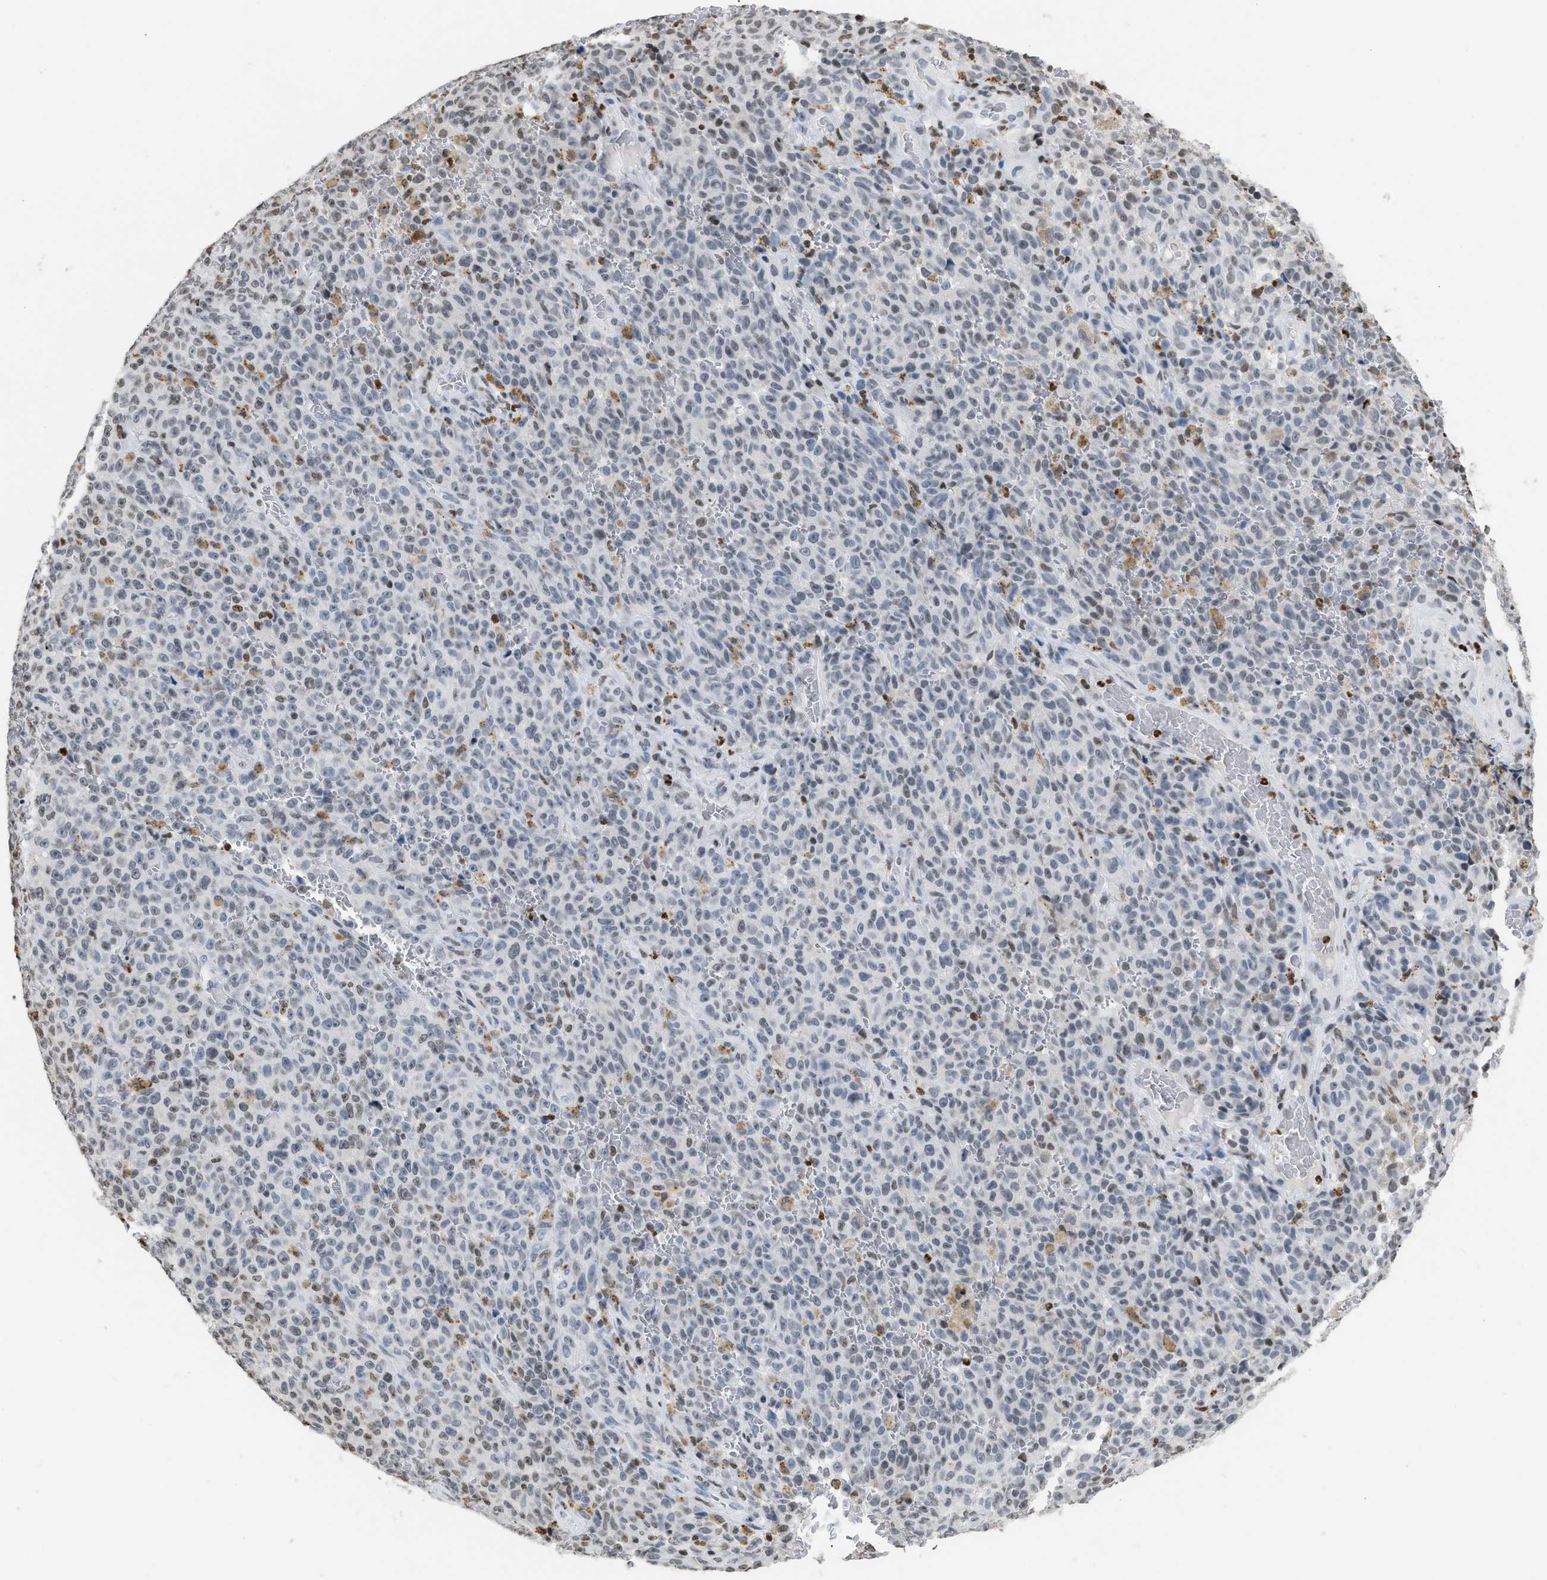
{"staining": {"intensity": "weak", "quantity": "25%-75%", "location": "nuclear"}, "tissue": "melanoma", "cell_type": "Tumor cells", "image_type": "cancer", "snomed": [{"axis": "morphology", "description": "Malignant melanoma, NOS"}, {"axis": "topography", "description": "Skin"}], "caption": "Protein positivity by immunohistochemistry shows weak nuclear staining in approximately 25%-75% of tumor cells in melanoma.", "gene": "HMGN2", "patient": {"sex": "female", "age": 82}}